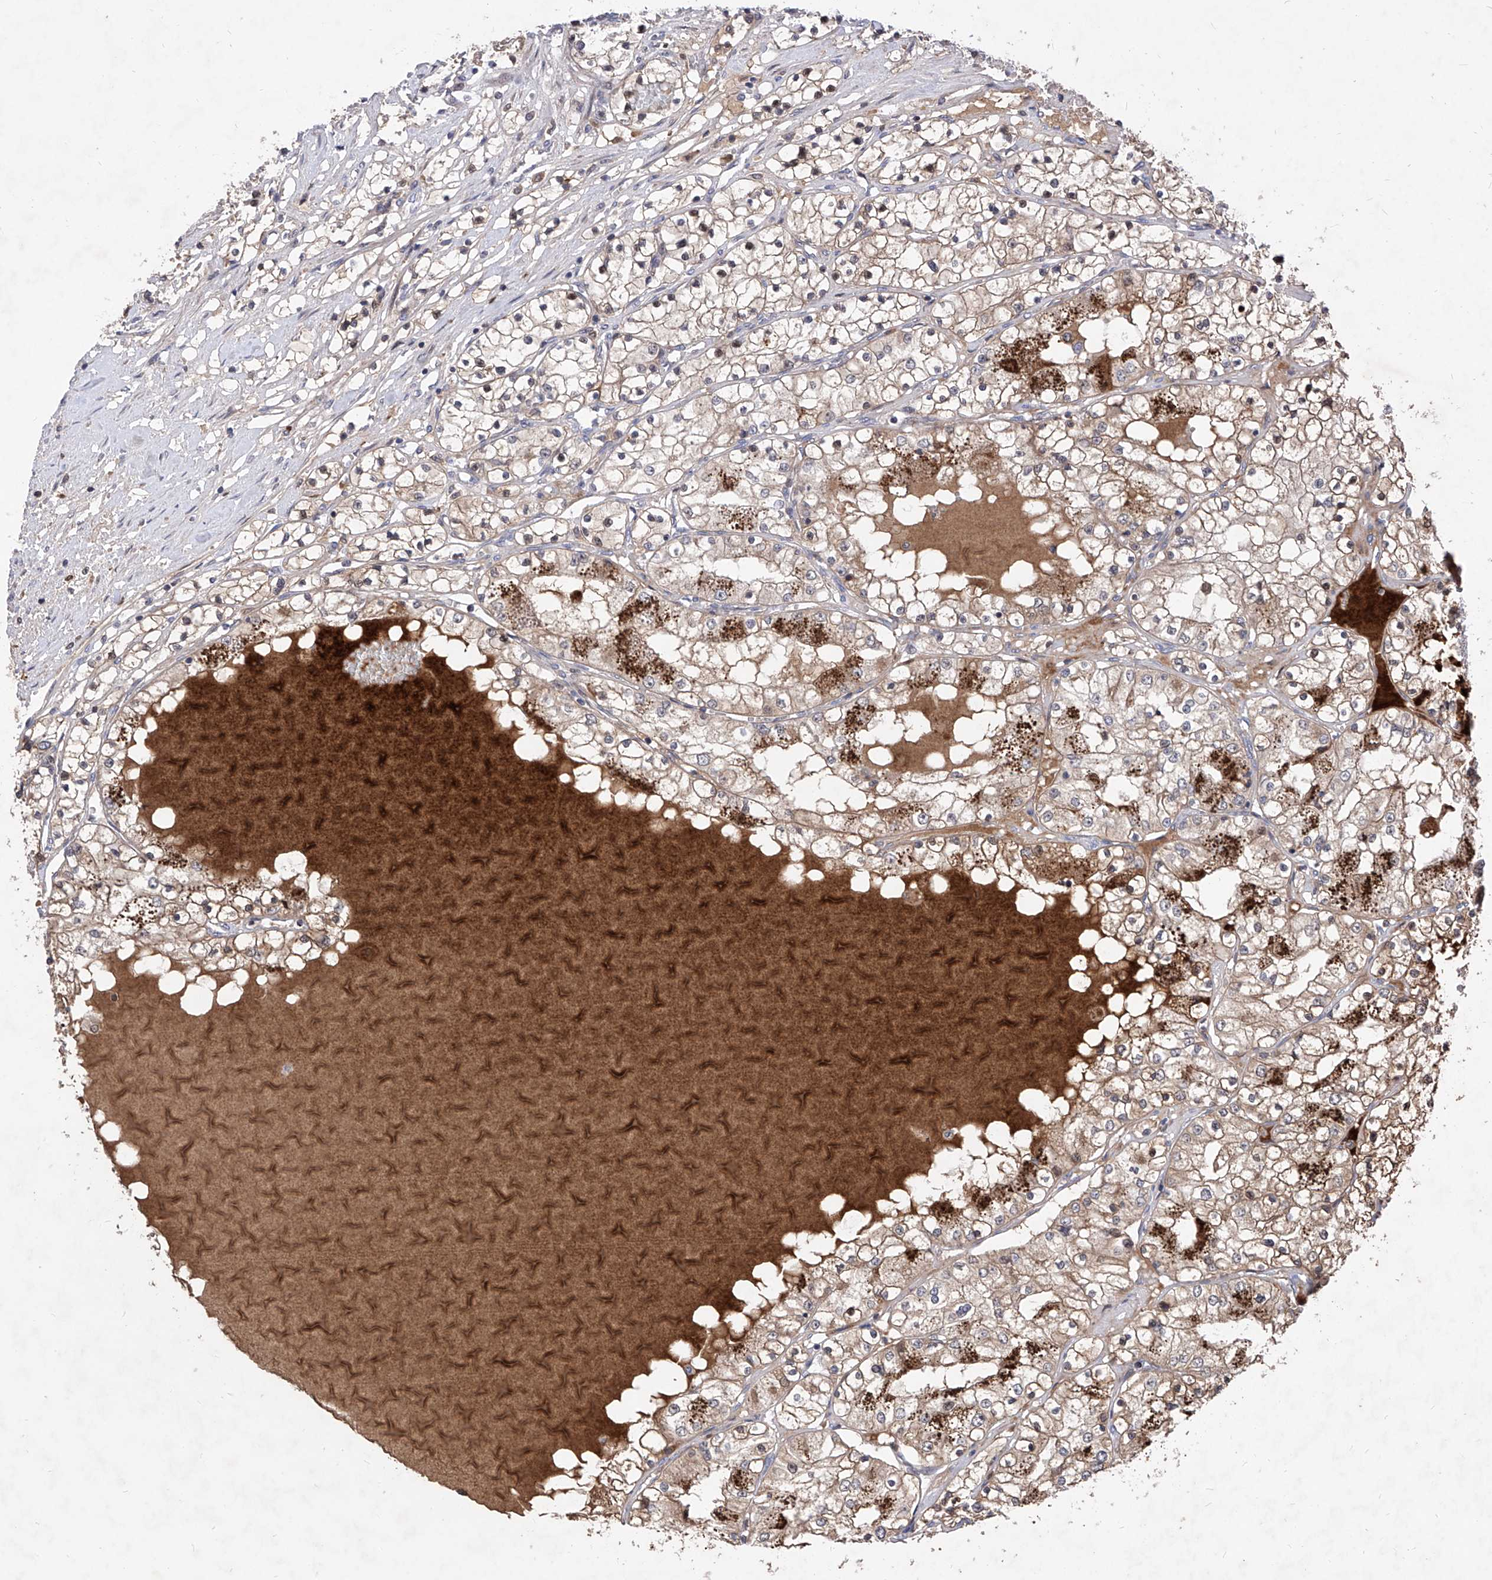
{"staining": {"intensity": "weak", "quantity": "25%-75%", "location": "cytoplasmic/membranous"}, "tissue": "renal cancer", "cell_type": "Tumor cells", "image_type": "cancer", "snomed": [{"axis": "morphology", "description": "Normal tissue, NOS"}, {"axis": "morphology", "description": "Adenocarcinoma, NOS"}, {"axis": "topography", "description": "Kidney"}], "caption": "Immunohistochemical staining of human renal cancer demonstrates weak cytoplasmic/membranous protein positivity in approximately 25%-75% of tumor cells.", "gene": "LGR4", "patient": {"sex": "male", "age": 68}}